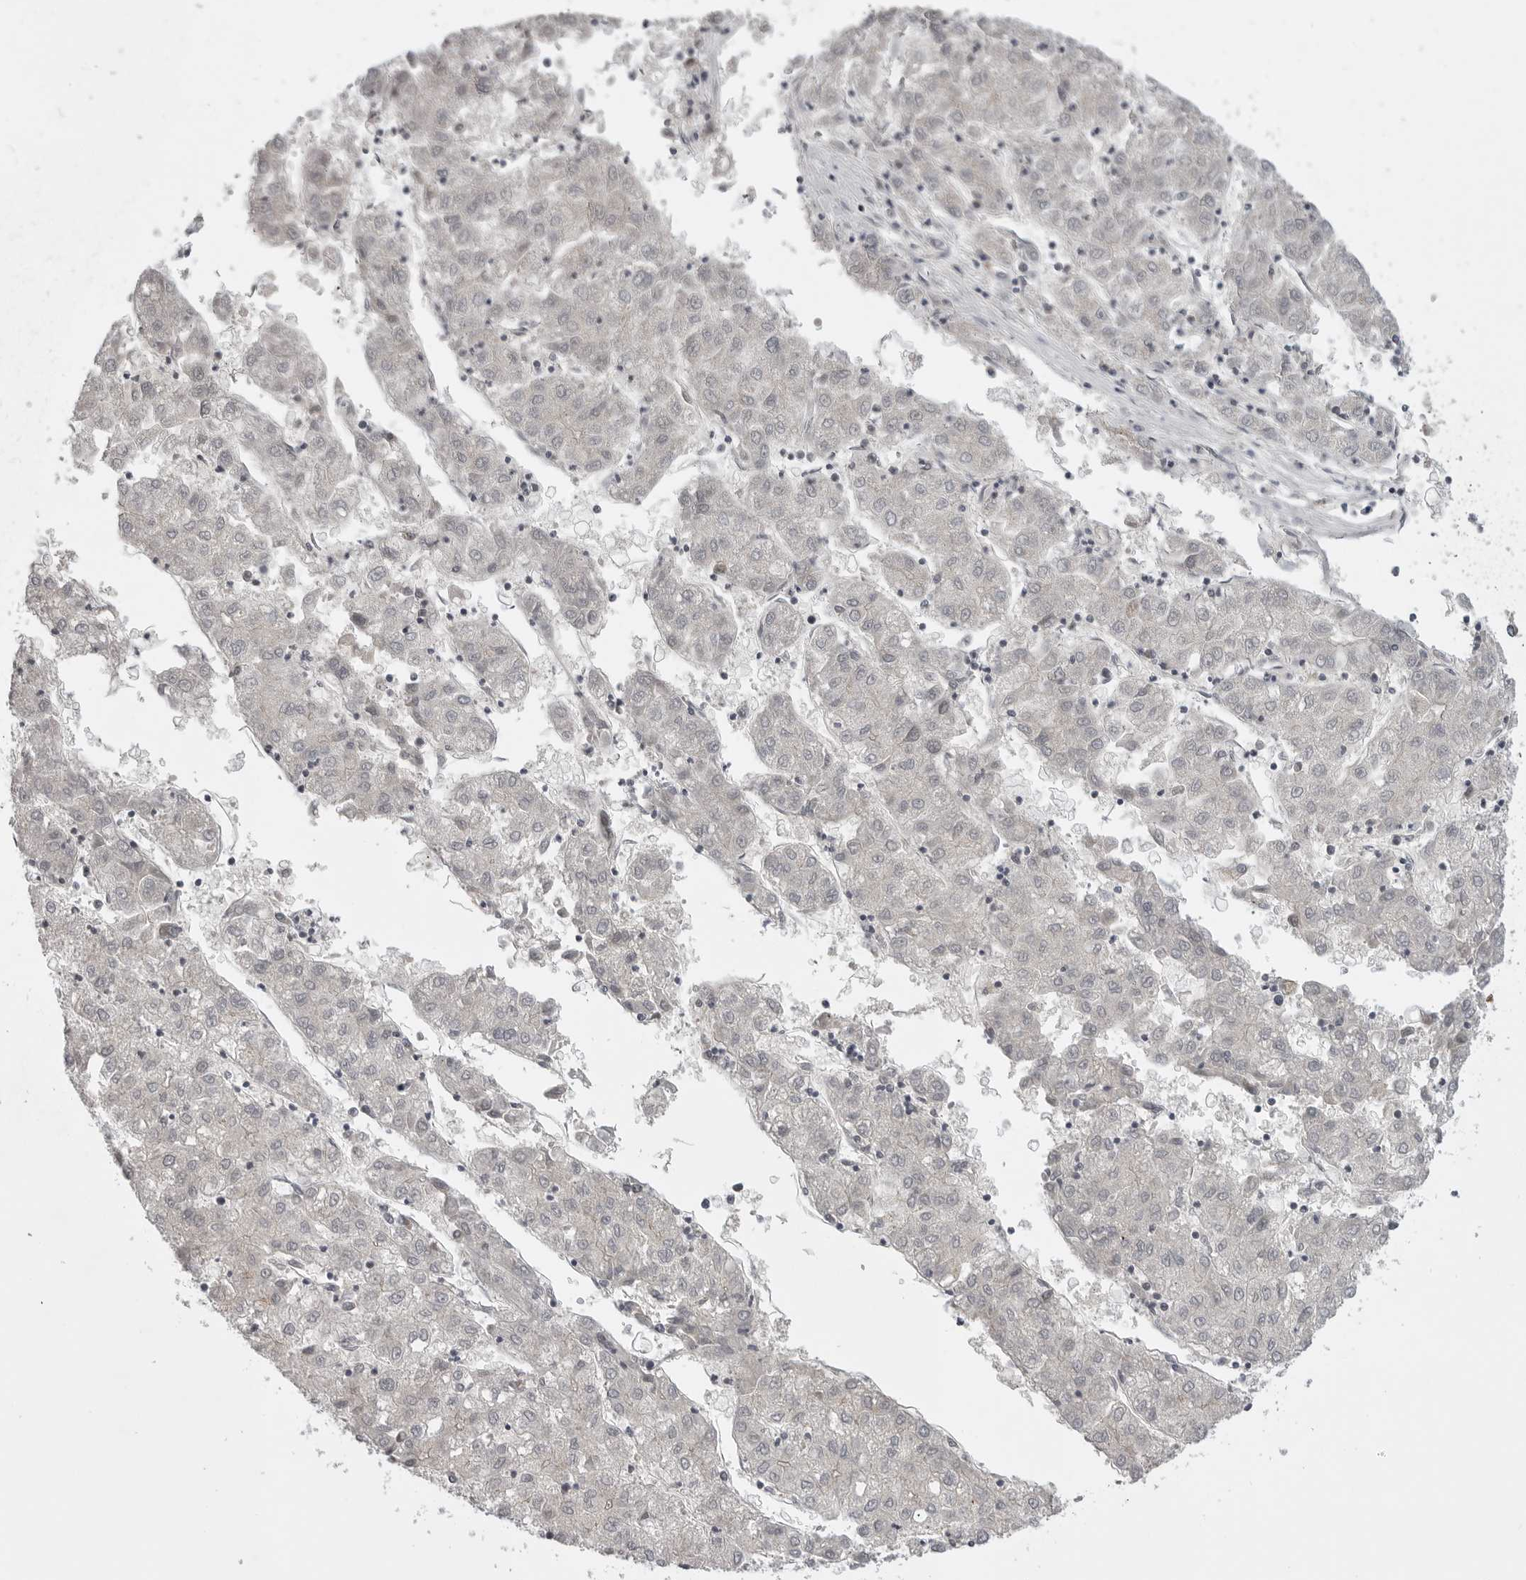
{"staining": {"intensity": "negative", "quantity": "none", "location": "none"}, "tissue": "liver cancer", "cell_type": "Tumor cells", "image_type": "cancer", "snomed": [{"axis": "morphology", "description": "Carcinoma, Hepatocellular, NOS"}, {"axis": "topography", "description": "Liver"}], "caption": "Protein analysis of liver cancer exhibits no significant expression in tumor cells.", "gene": "LRRC45", "patient": {"sex": "male", "age": 72}}